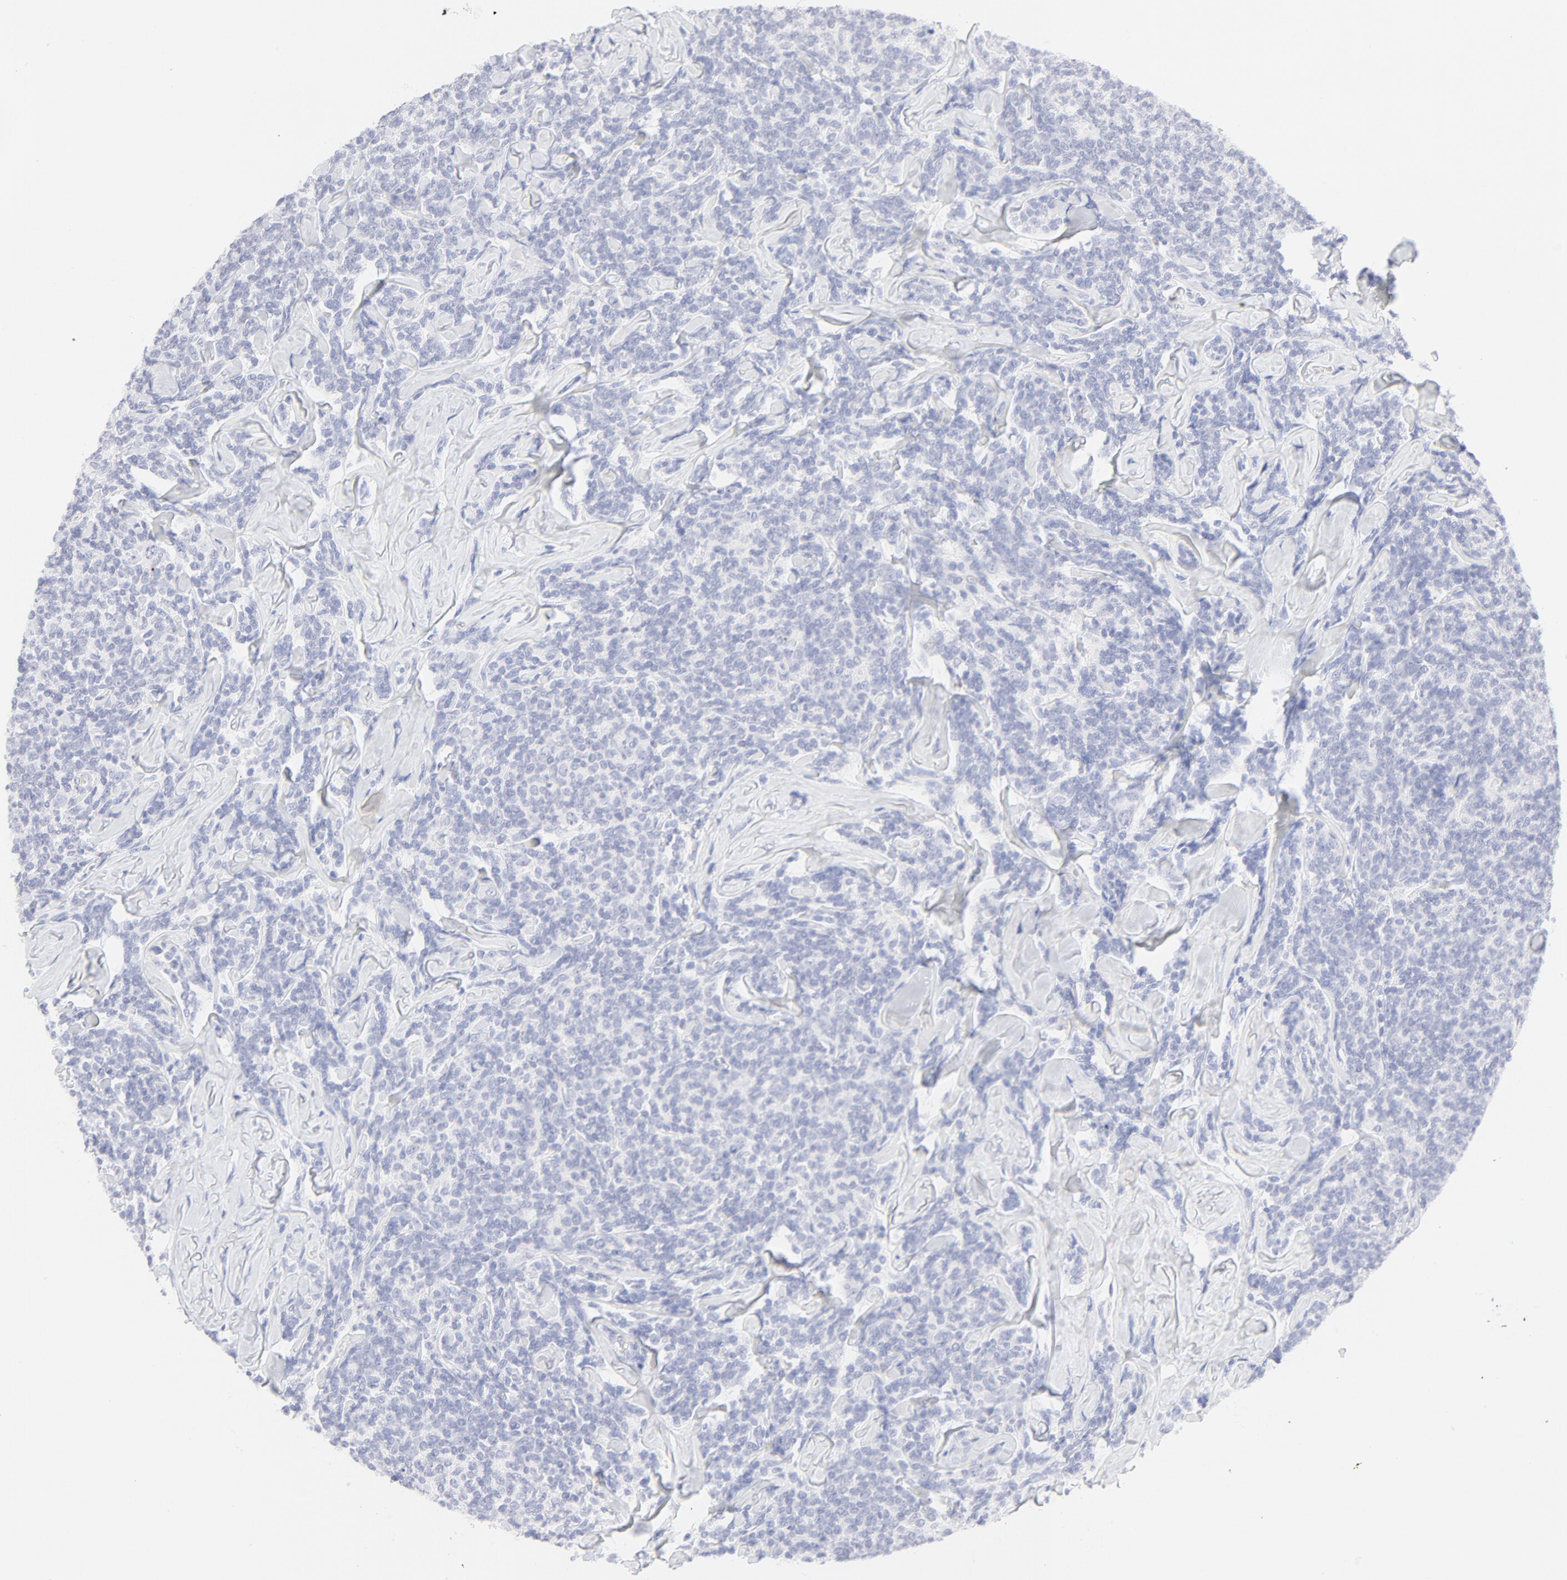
{"staining": {"intensity": "negative", "quantity": "none", "location": "none"}, "tissue": "lymphoma", "cell_type": "Tumor cells", "image_type": "cancer", "snomed": [{"axis": "morphology", "description": "Malignant lymphoma, non-Hodgkin's type, Low grade"}, {"axis": "topography", "description": "Lymph node"}], "caption": "This is an immunohistochemistry image of low-grade malignant lymphoma, non-Hodgkin's type. There is no expression in tumor cells.", "gene": "ELF3", "patient": {"sex": "female", "age": 56}}